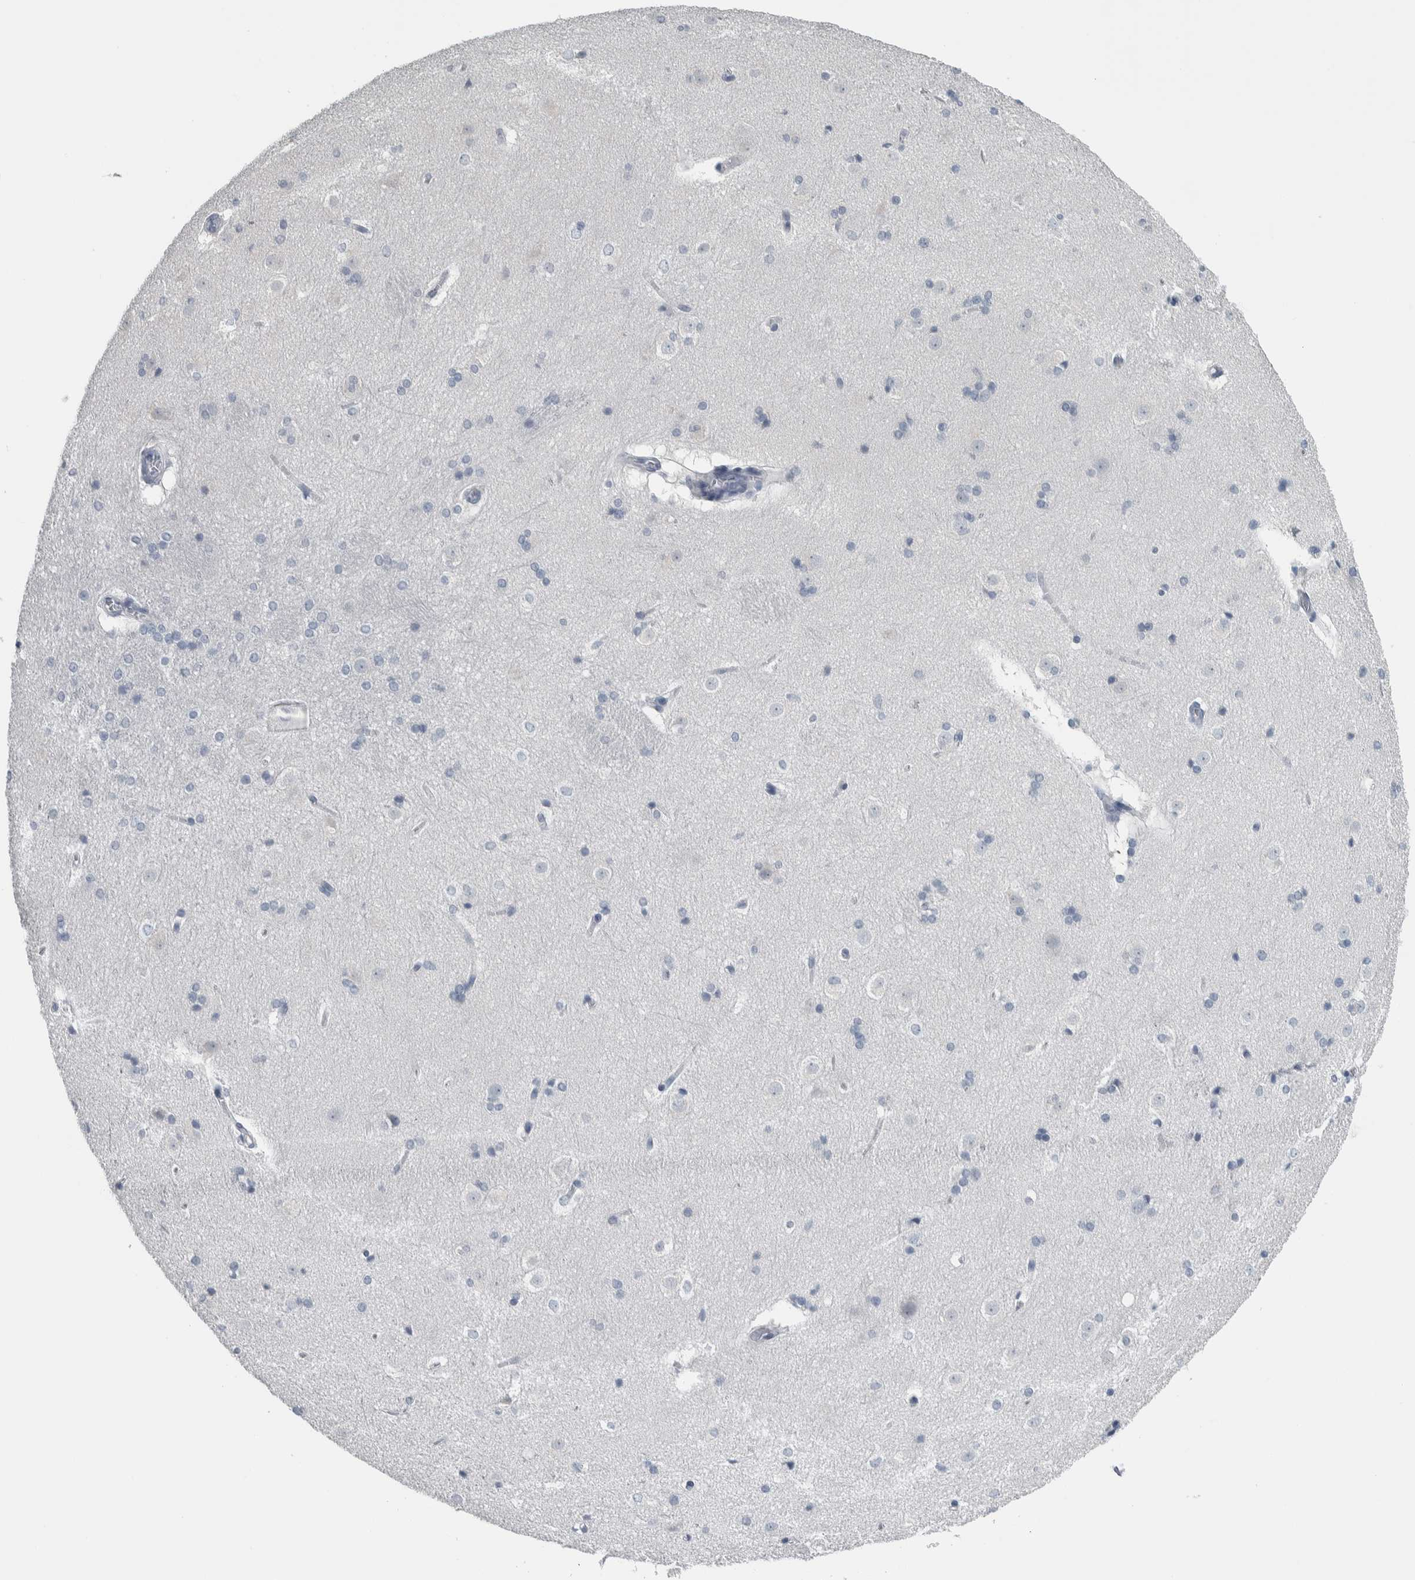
{"staining": {"intensity": "negative", "quantity": "none", "location": "none"}, "tissue": "caudate", "cell_type": "Glial cells", "image_type": "normal", "snomed": [{"axis": "morphology", "description": "Normal tissue, NOS"}, {"axis": "topography", "description": "Lateral ventricle wall"}], "caption": "An immunohistochemistry (IHC) histopathology image of normal caudate is shown. There is no staining in glial cells of caudate. (DAB IHC with hematoxylin counter stain).", "gene": "CDH17", "patient": {"sex": "female", "age": 19}}